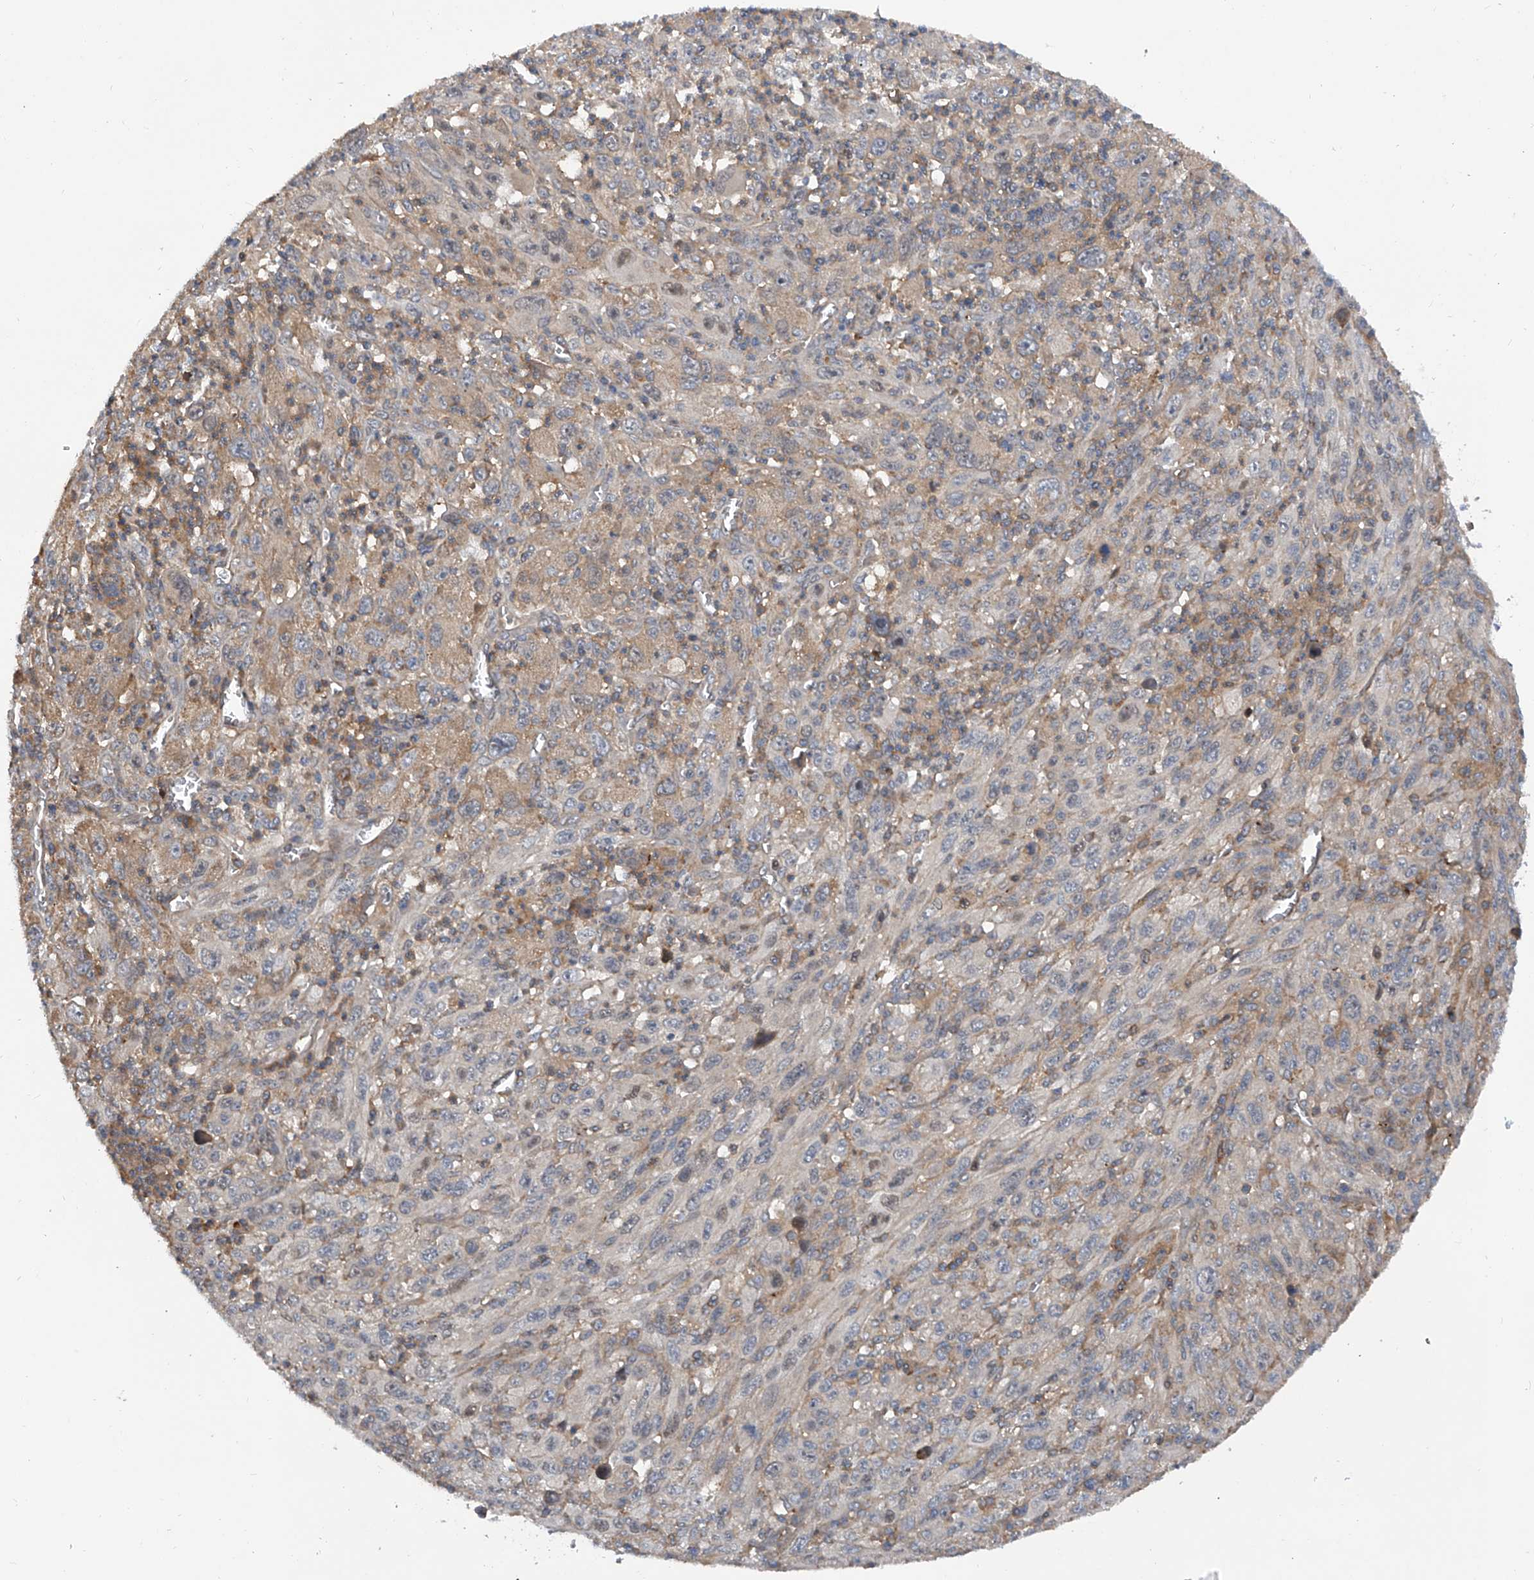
{"staining": {"intensity": "negative", "quantity": "none", "location": "none"}, "tissue": "melanoma", "cell_type": "Tumor cells", "image_type": "cancer", "snomed": [{"axis": "morphology", "description": "Malignant melanoma, Metastatic site"}, {"axis": "topography", "description": "Skin"}], "caption": "IHC of human malignant melanoma (metastatic site) displays no positivity in tumor cells.", "gene": "NT5C3A", "patient": {"sex": "female", "age": 56}}